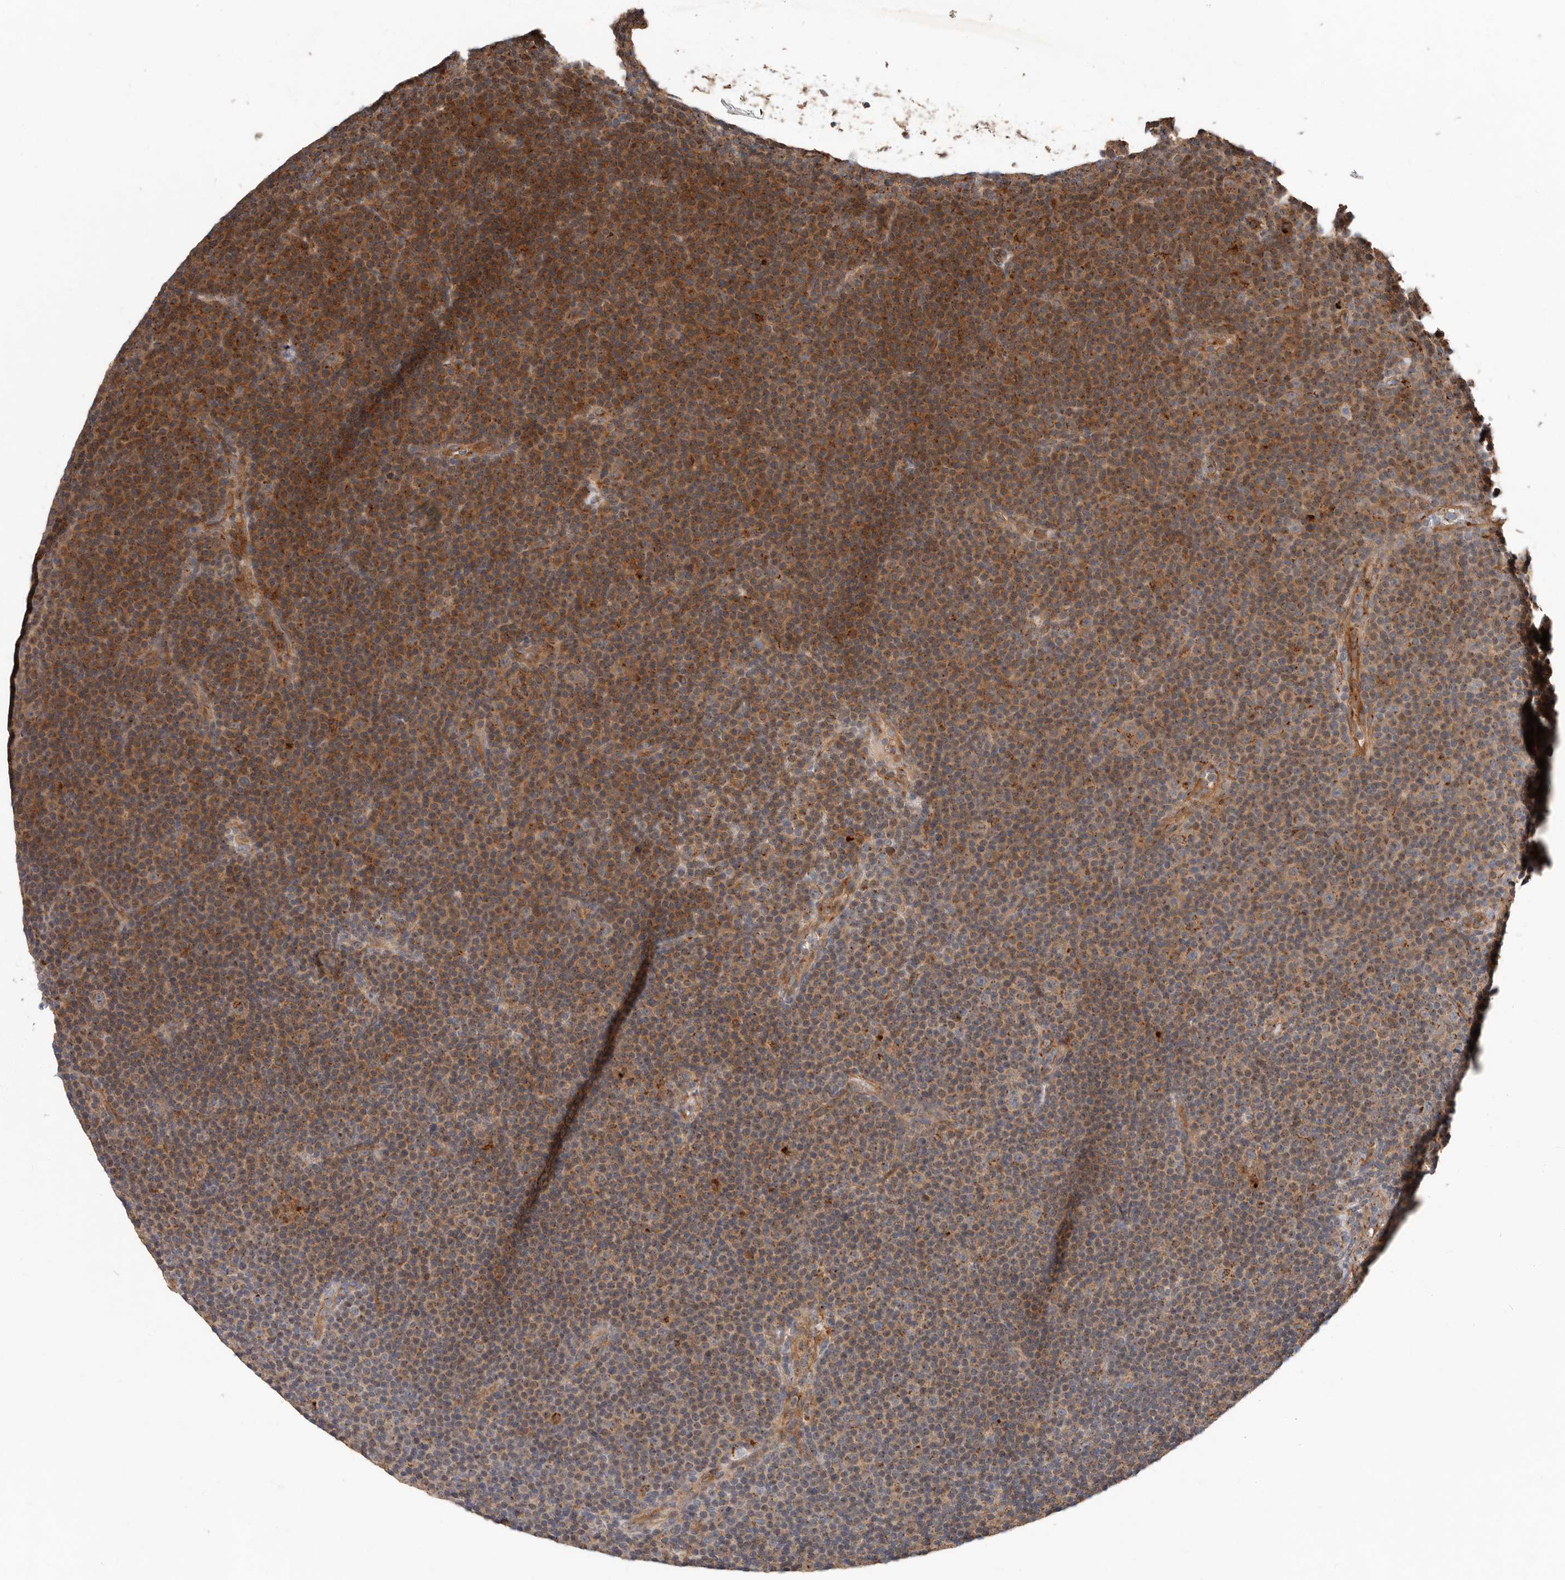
{"staining": {"intensity": "moderate", "quantity": ">75%", "location": "cytoplasmic/membranous"}, "tissue": "lymphoma", "cell_type": "Tumor cells", "image_type": "cancer", "snomed": [{"axis": "morphology", "description": "Malignant lymphoma, non-Hodgkin's type, Low grade"}, {"axis": "topography", "description": "Lymph node"}], "caption": "Lymphoma stained for a protein (brown) demonstrates moderate cytoplasmic/membranous positive staining in approximately >75% of tumor cells.", "gene": "COG1", "patient": {"sex": "female", "age": 67}}